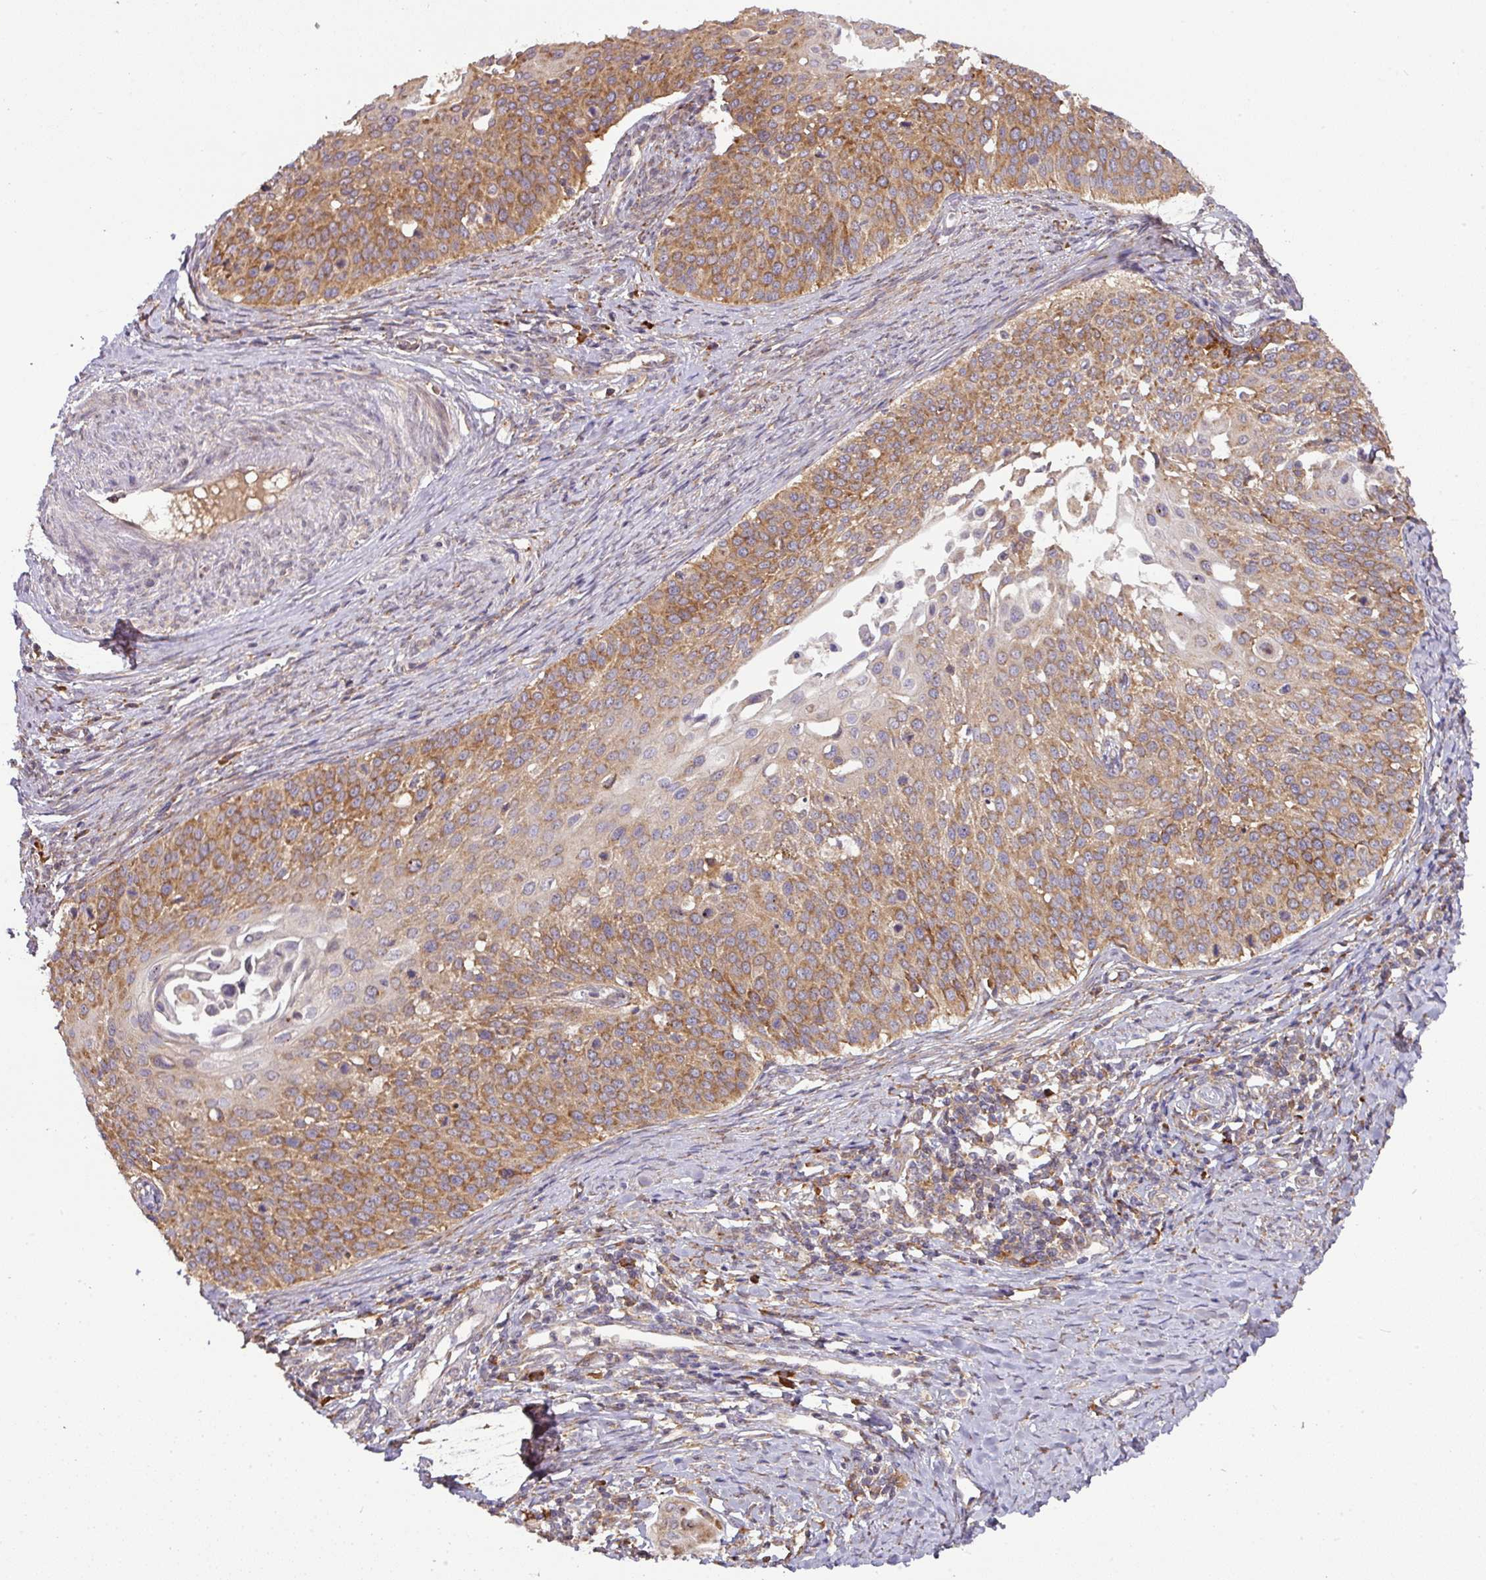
{"staining": {"intensity": "moderate", "quantity": ">75%", "location": "cytoplasmic/membranous"}, "tissue": "cervical cancer", "cell_type": "Tumor cells", "image_type": "cancer", "snomed": [{"axis": "morphology", "description": "Squamous cell carcinoma, NOS"}, {"axis": "topography", "description": "Cervix"}], "caption": "Cervical cancer (squamous cell carcinoma) stained for a protein shows moderate cytoplasmic/membranous positivity in tumor cells. (brown staining indicates protein expression, while blue staining denotes nuclei).", "gene": "GALP", "patient": {"sex": "female", "age": 44}}